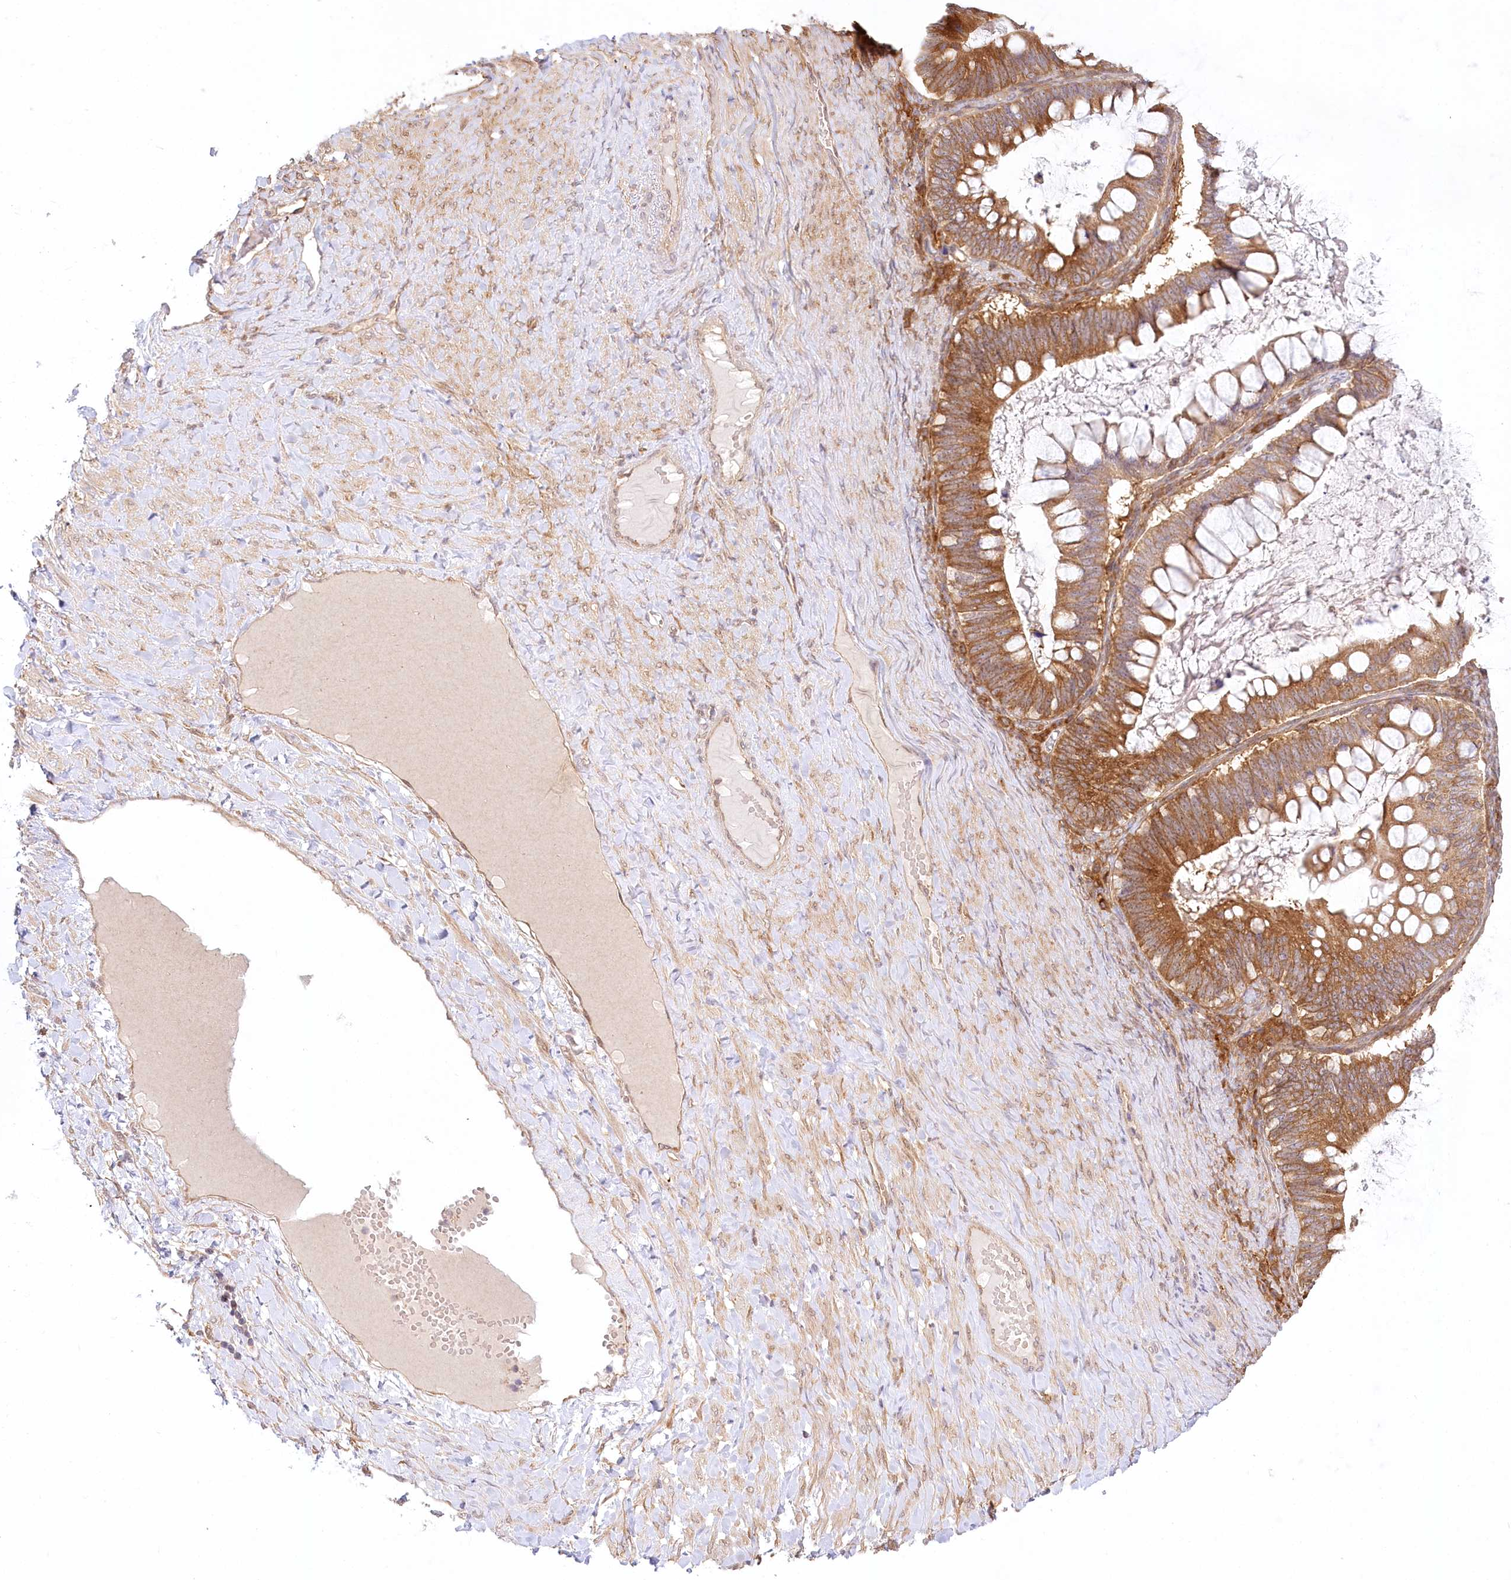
{"staining": {"intensity": "moderate", "quantity": ">75%", "location": "cytoplasmic/membranous"}, "tissue": "ovarian cancer", "cell_type": "Tumor cells", "image_type": "cancer", "snomed": [{"axis": "morphology", "description": "Cystadenocarcinoma, mucinous, NOS"}, {"axis": "topography", "description": "Ovary"}], "caption": "The micrograph shows staining of mucinous cystadenocarcinoma (ovarian), revealing moderate cytoplasmic/membranous protein staining (brown color) within tumor cells.", "gene": "INPP4B", "patient": {"sex": "female", "age": 61}}